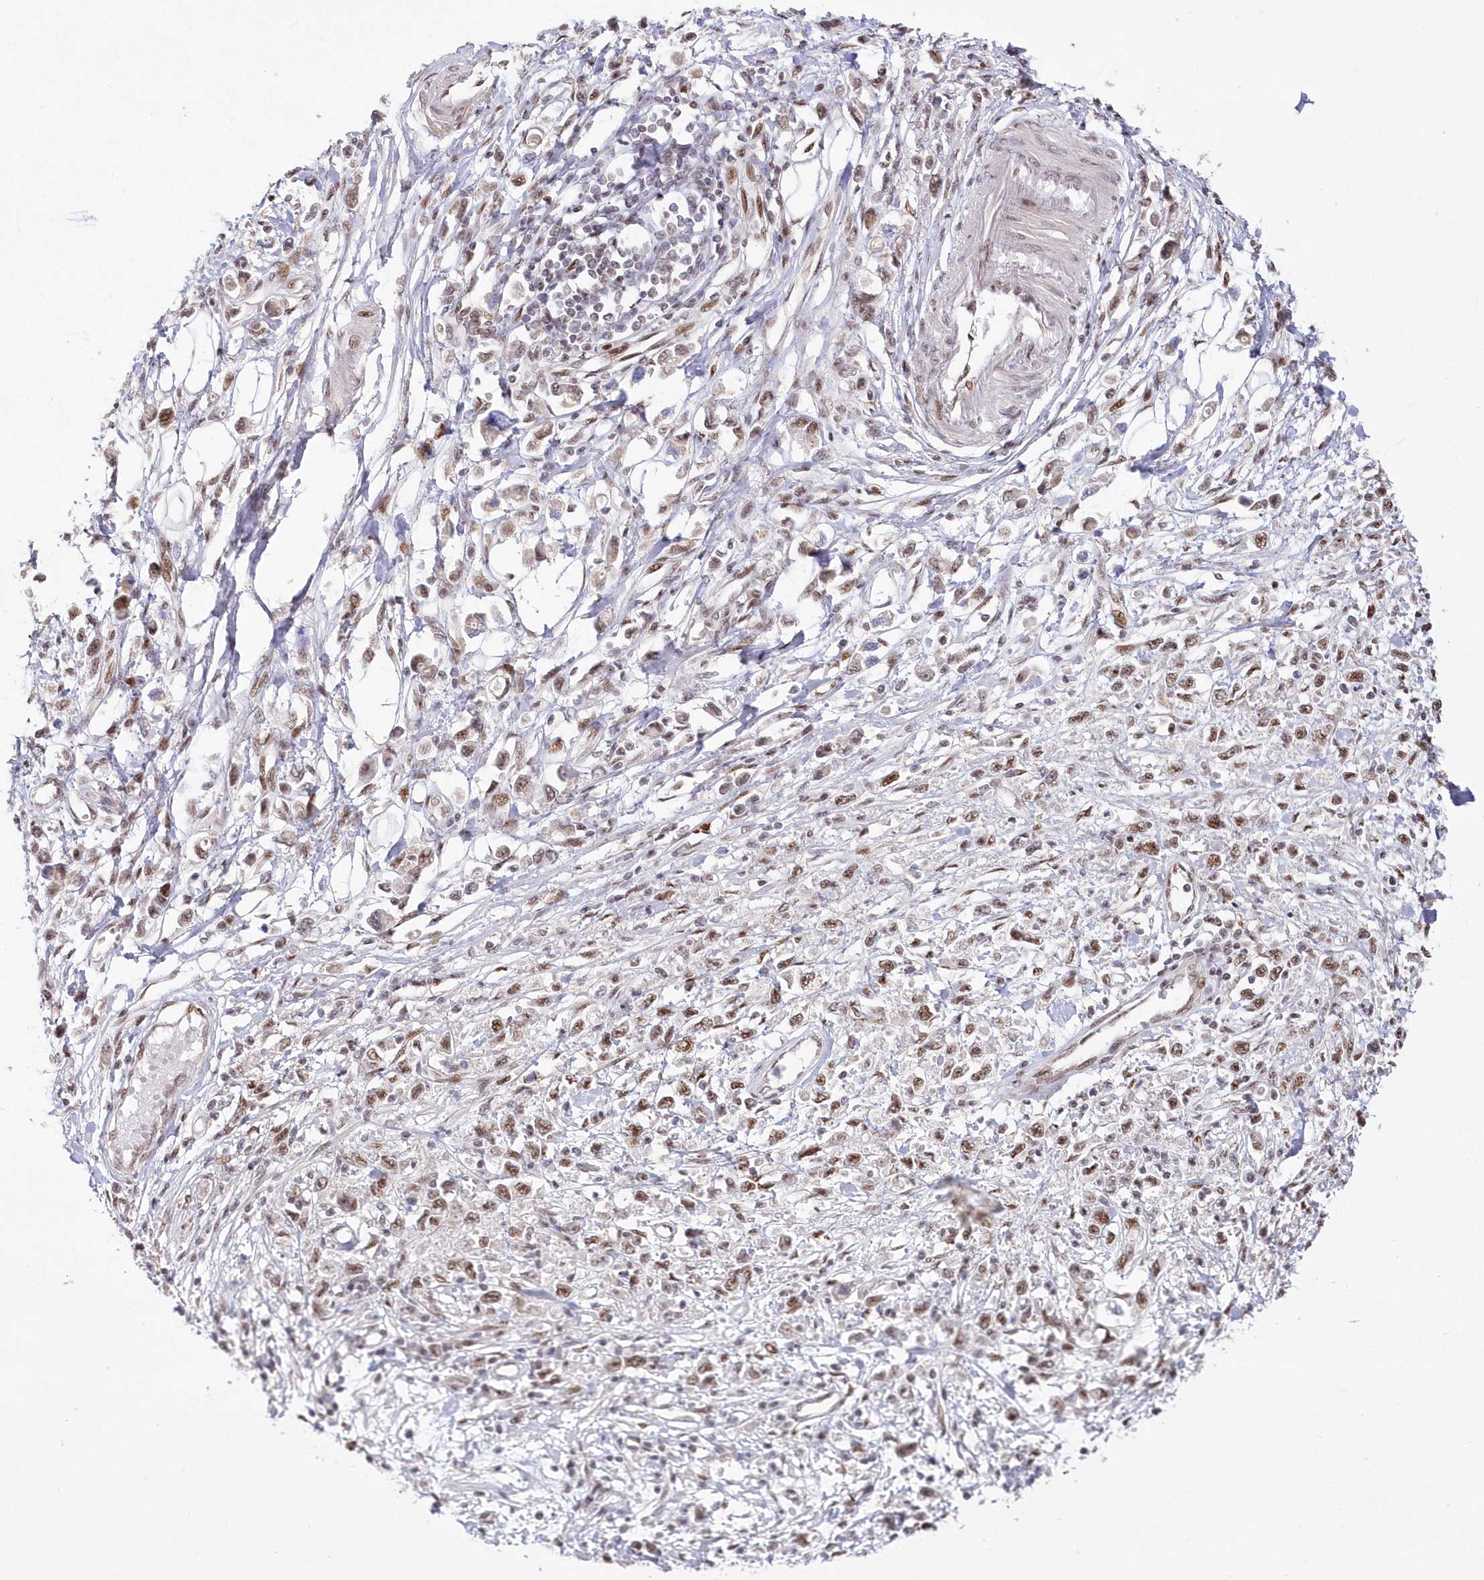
{"staining": {"intensity": "weak", "quantity": ">75%", "location": "nuclear"}, "tissue": "stomach cancer", "cell_type": "Tumor cells", "image_type": "cancer", "snomed": [{"axis": "morphology", "description": "Adenocarcinoma, NOS"}, {"axis": "topography", "description": "Stomach"}], "caption": "An IHC image of neoplastic tissue is shown. Protein staining in brown highlights weak nuclear positivity in stomach cancer within tumor cells. (DAB (3,3'-diaminobenzidine) = brown stain, brightfield microscopy at high magnification).", "gene": "WBP1L", "patient": {"sex": "female", "age": 59}}